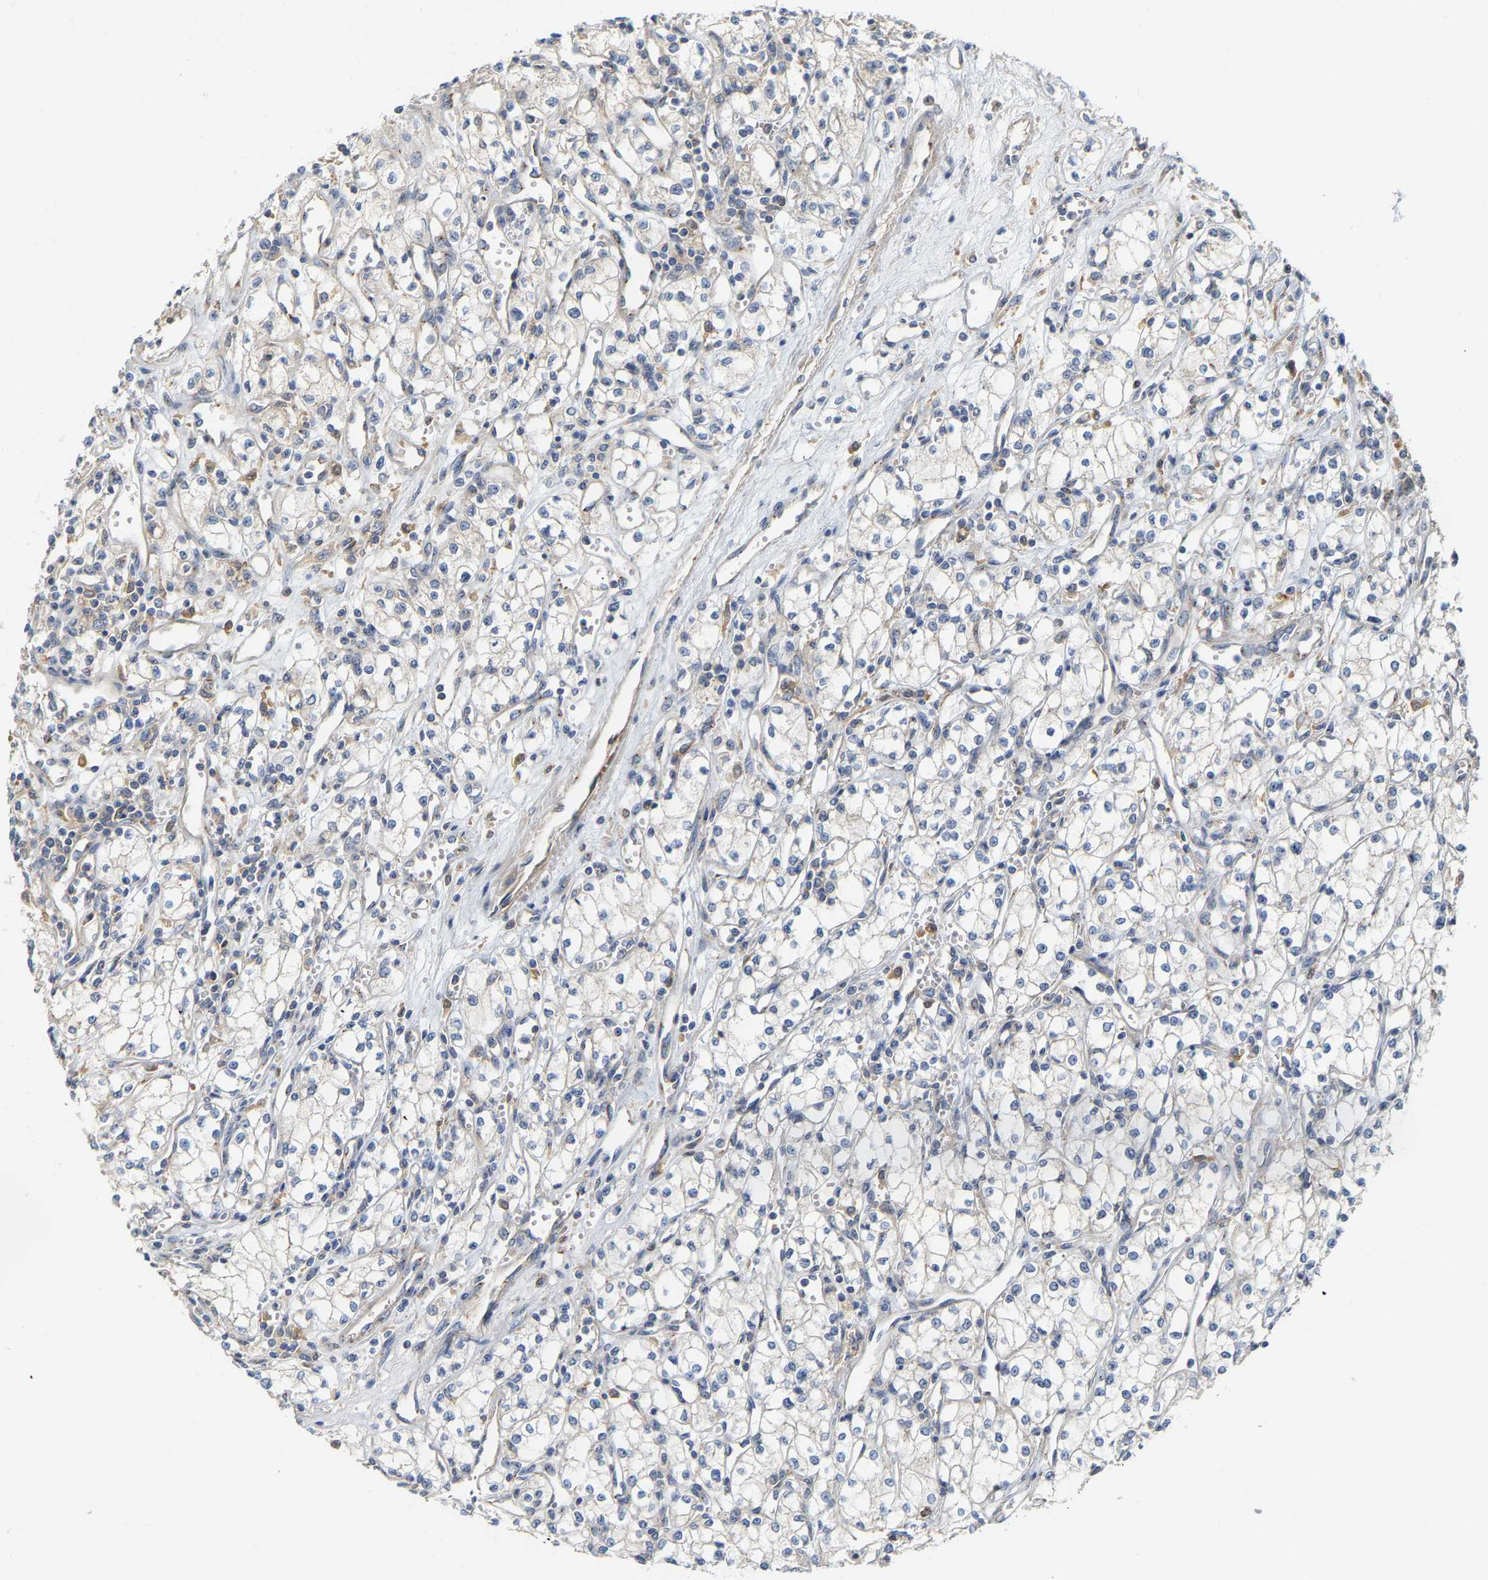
{"staining": {"intensity": "negative", "quantity": "none", "location": "none"}, "tissue": "renal cancer", "cell_type": "Tumor cells", "image_type": "cancer", "snomed": [{"axis": "morphology", "description": "Adenocarcinoma, NOS"}, {"axis": "topography", "description": "Kidney"}], "caption": "DAB immunohistochemical staining of renal adenocarcinoma demonstrates no significant staining in tumor cells.", "gene": "PCNT", "patient": {"sex": "male", "age": 59}}